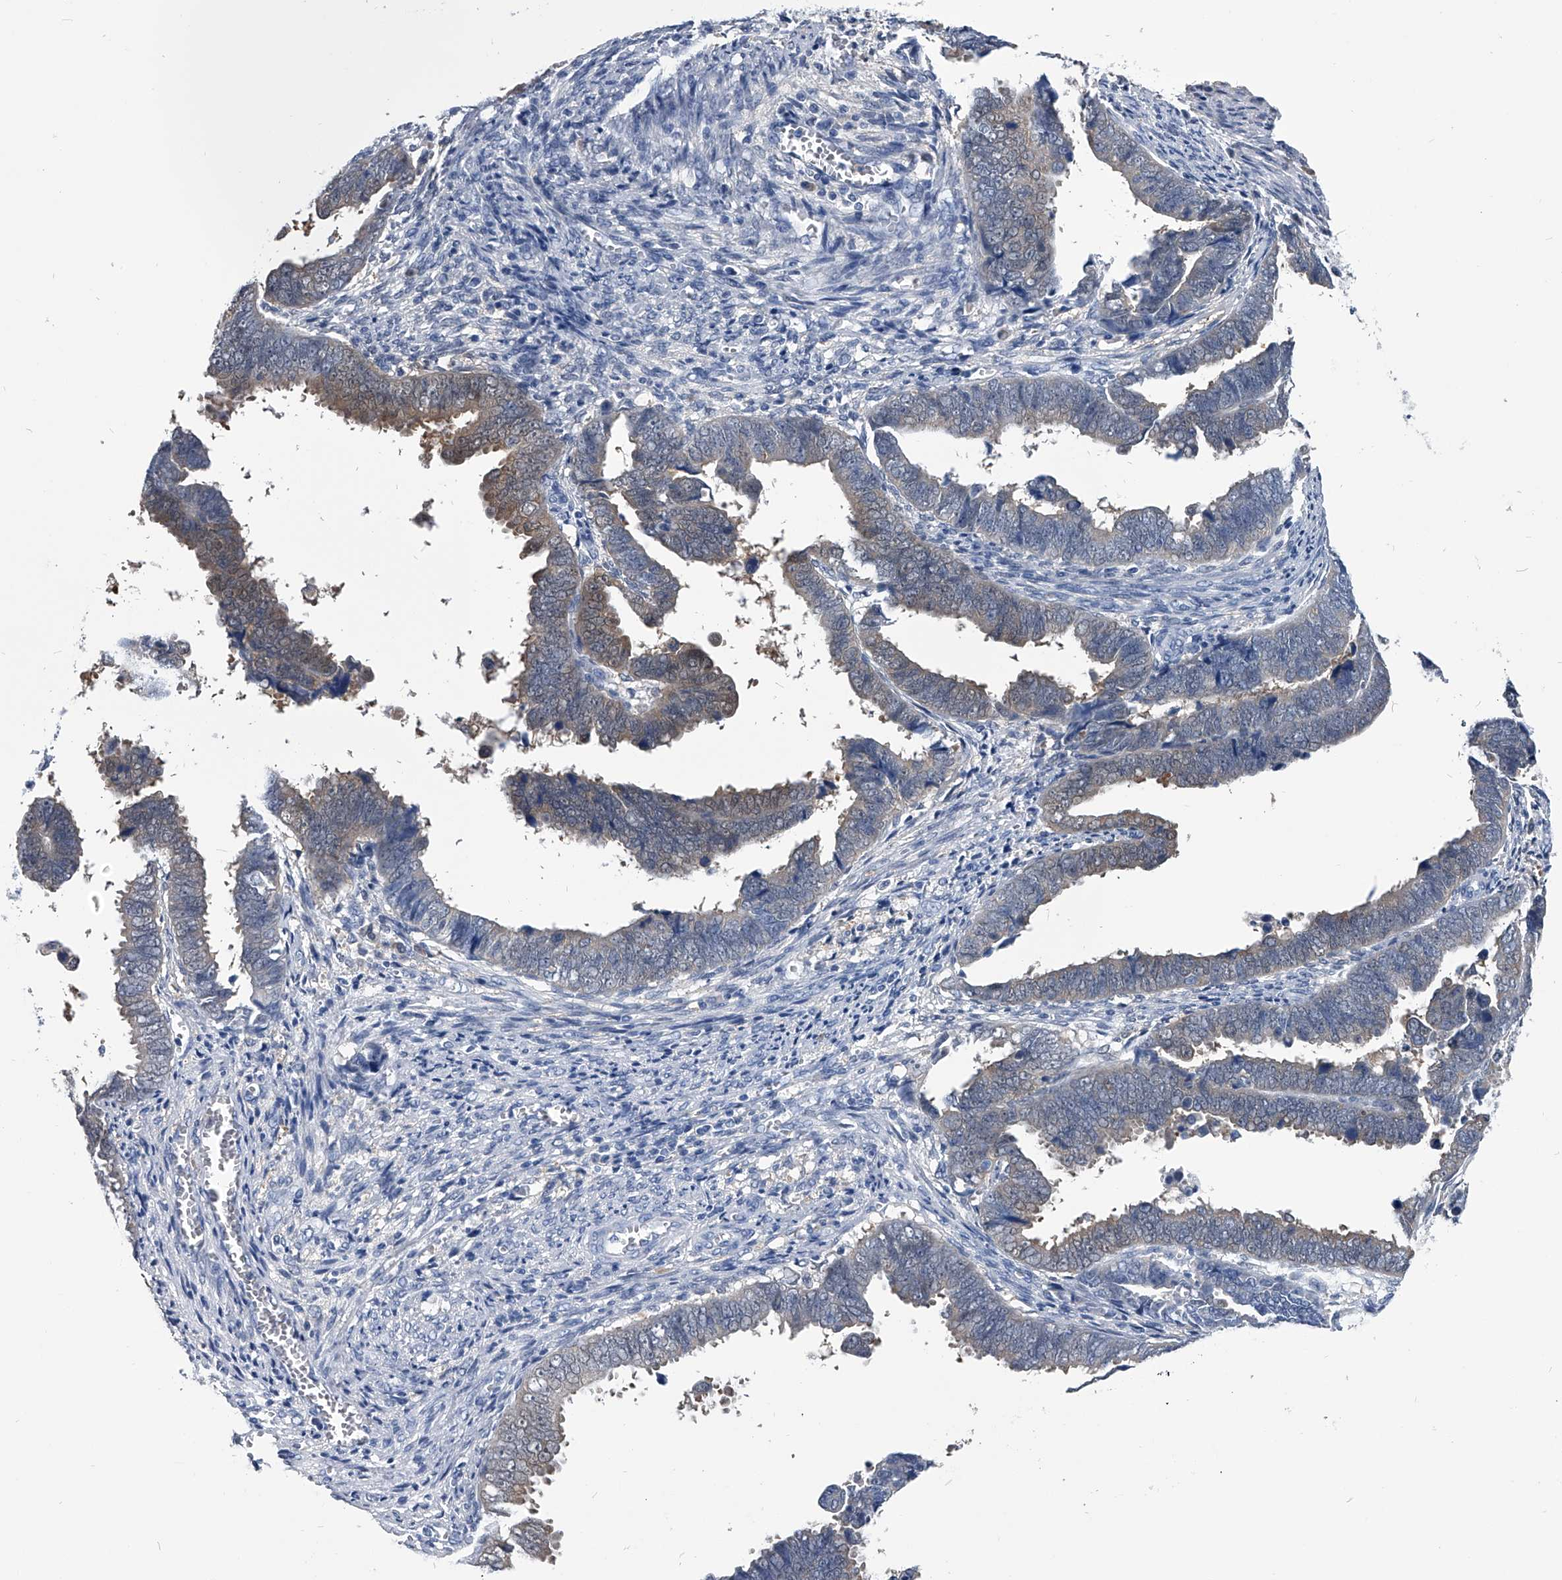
{"staining": {"intensity": "weak", "quantity": "25%-75%", "location": "cytoplasmic/membranous"}, "tissue": "endometrial cancer", "cell_type": "Tumor cells", "image_type": "cancer", "snomed": [{"axis": "morphology", "description": "Adenocarcinoma, NOS"}, {"axis": "topography", "description": "Endometrium"}], "caption": "Protein staining exhibits weak cytoplasmic/membranous staining in approximately 25%-75% of tumor cells in endometrial cancer.", "gene": "PDXK", "patient": {"sex": "female", "age": 75}}